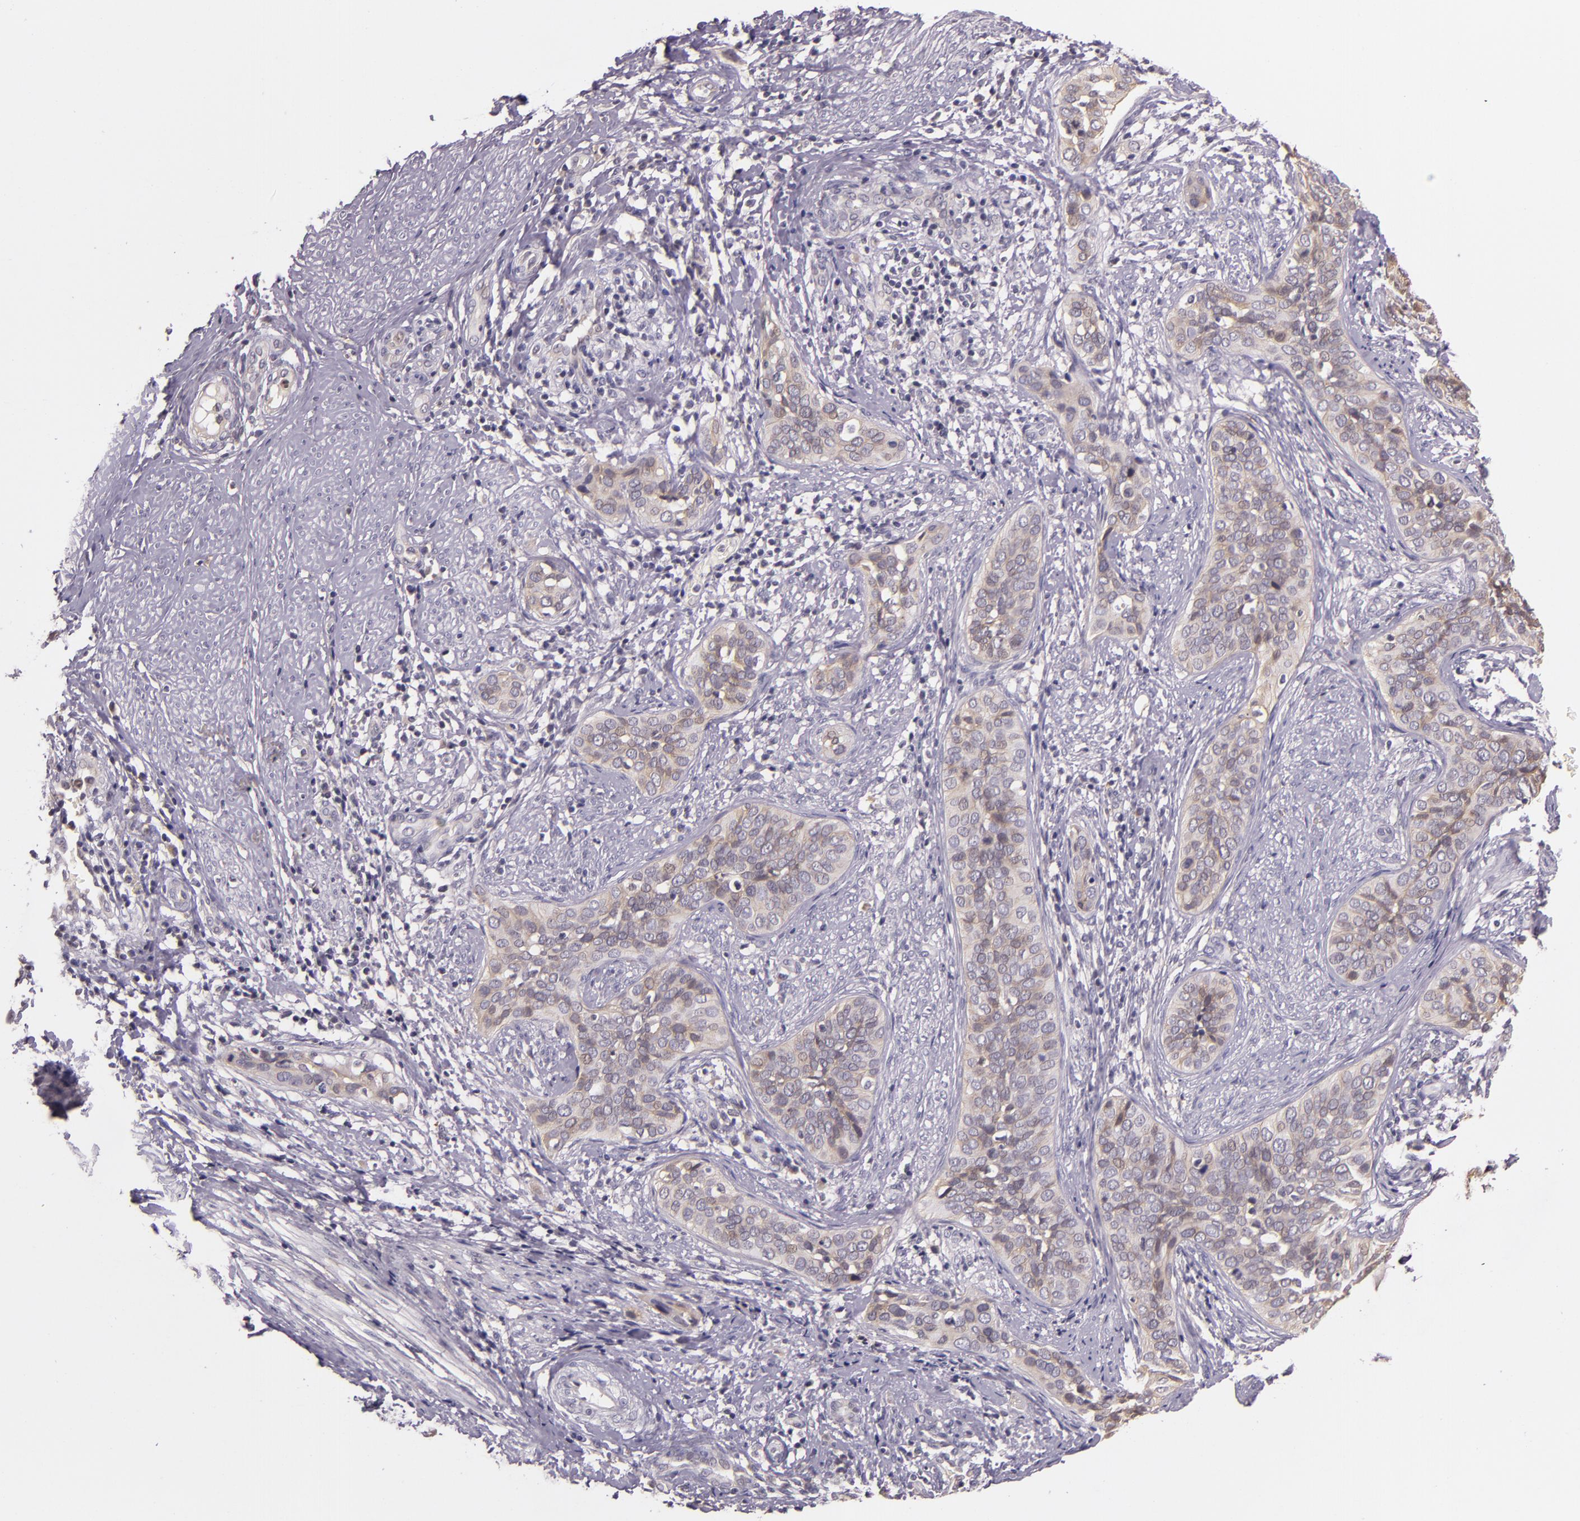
{"staining": {"intensity": "weak", "quantity": ">75%", "location": "cytoplasmic/membranous"}, "tissue": "cervical cancer", "cell_type": "Tumor cells", "image_type": "cancer", "snomed": [{"axis": "morphology", "description": "Squamous cell carcinoma, NOS"}, {"axis": "topography", "description": "Cervix"}], "caption": "Protein expression analysis of cervical cancer (squamous cell carcinoma) demonstrates weak cytoplasmic/membranous expression in about >75% of tumor cells.", "gene": "ARMH4", "patient": {"sex": "female", "age": 31}}